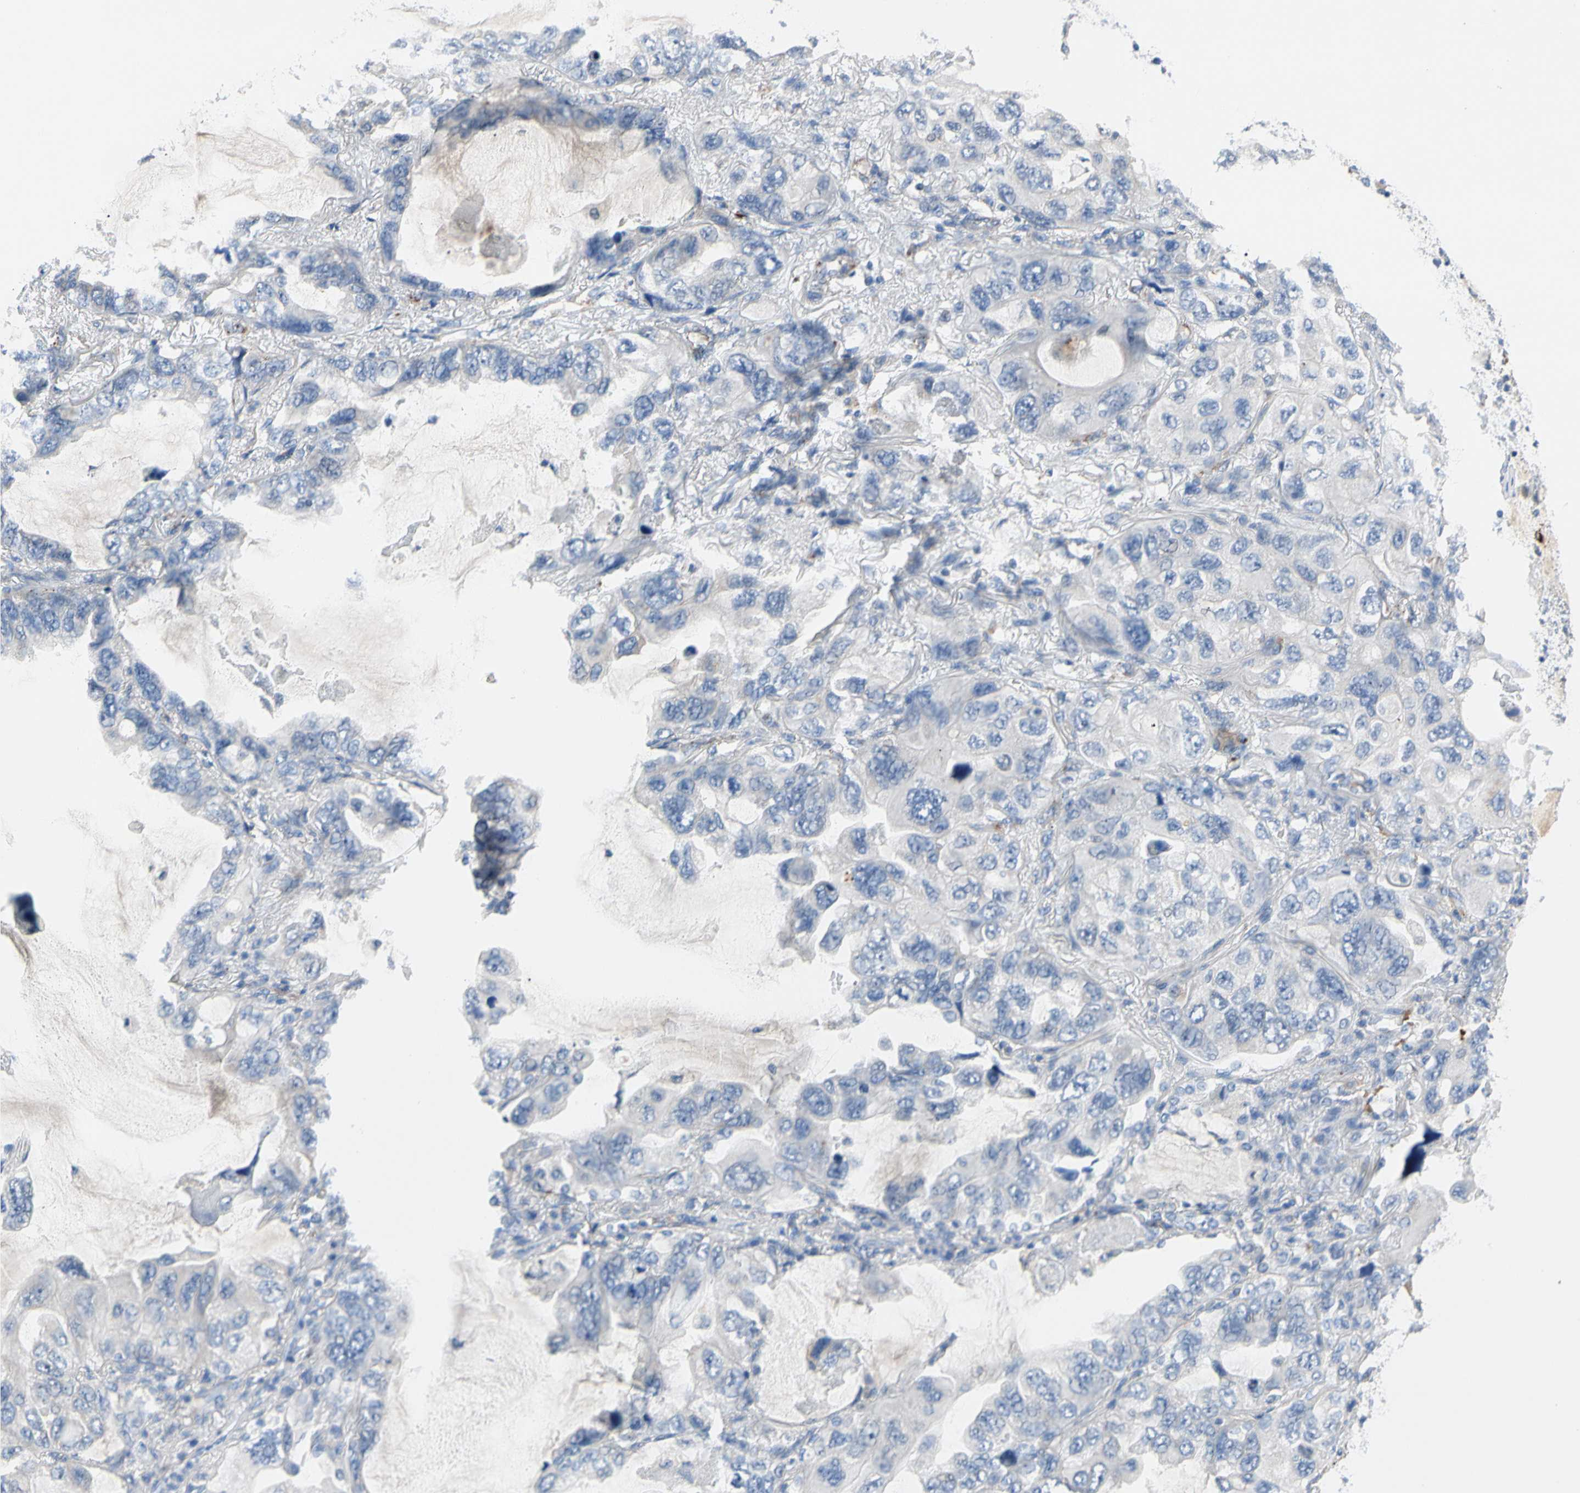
{"staining": {"intensity": "negative", "quantity": "none", "location": "none"}, "tissue": "lung cancer", "cell_type": "Tumor cells", "image_type": "cancer", "snomed": [{"axis": "morphology", "description": "Squamous cell carcinoma, NOS"}, {"axis": "topography", "description": "Lung"}], "caption": "The image exhibits no significant positivity in tumor cells of lung cancer (squamous cell carcinoma).", "gene": "RETSAT", "patient": {"sex": "female", "age": 73}}